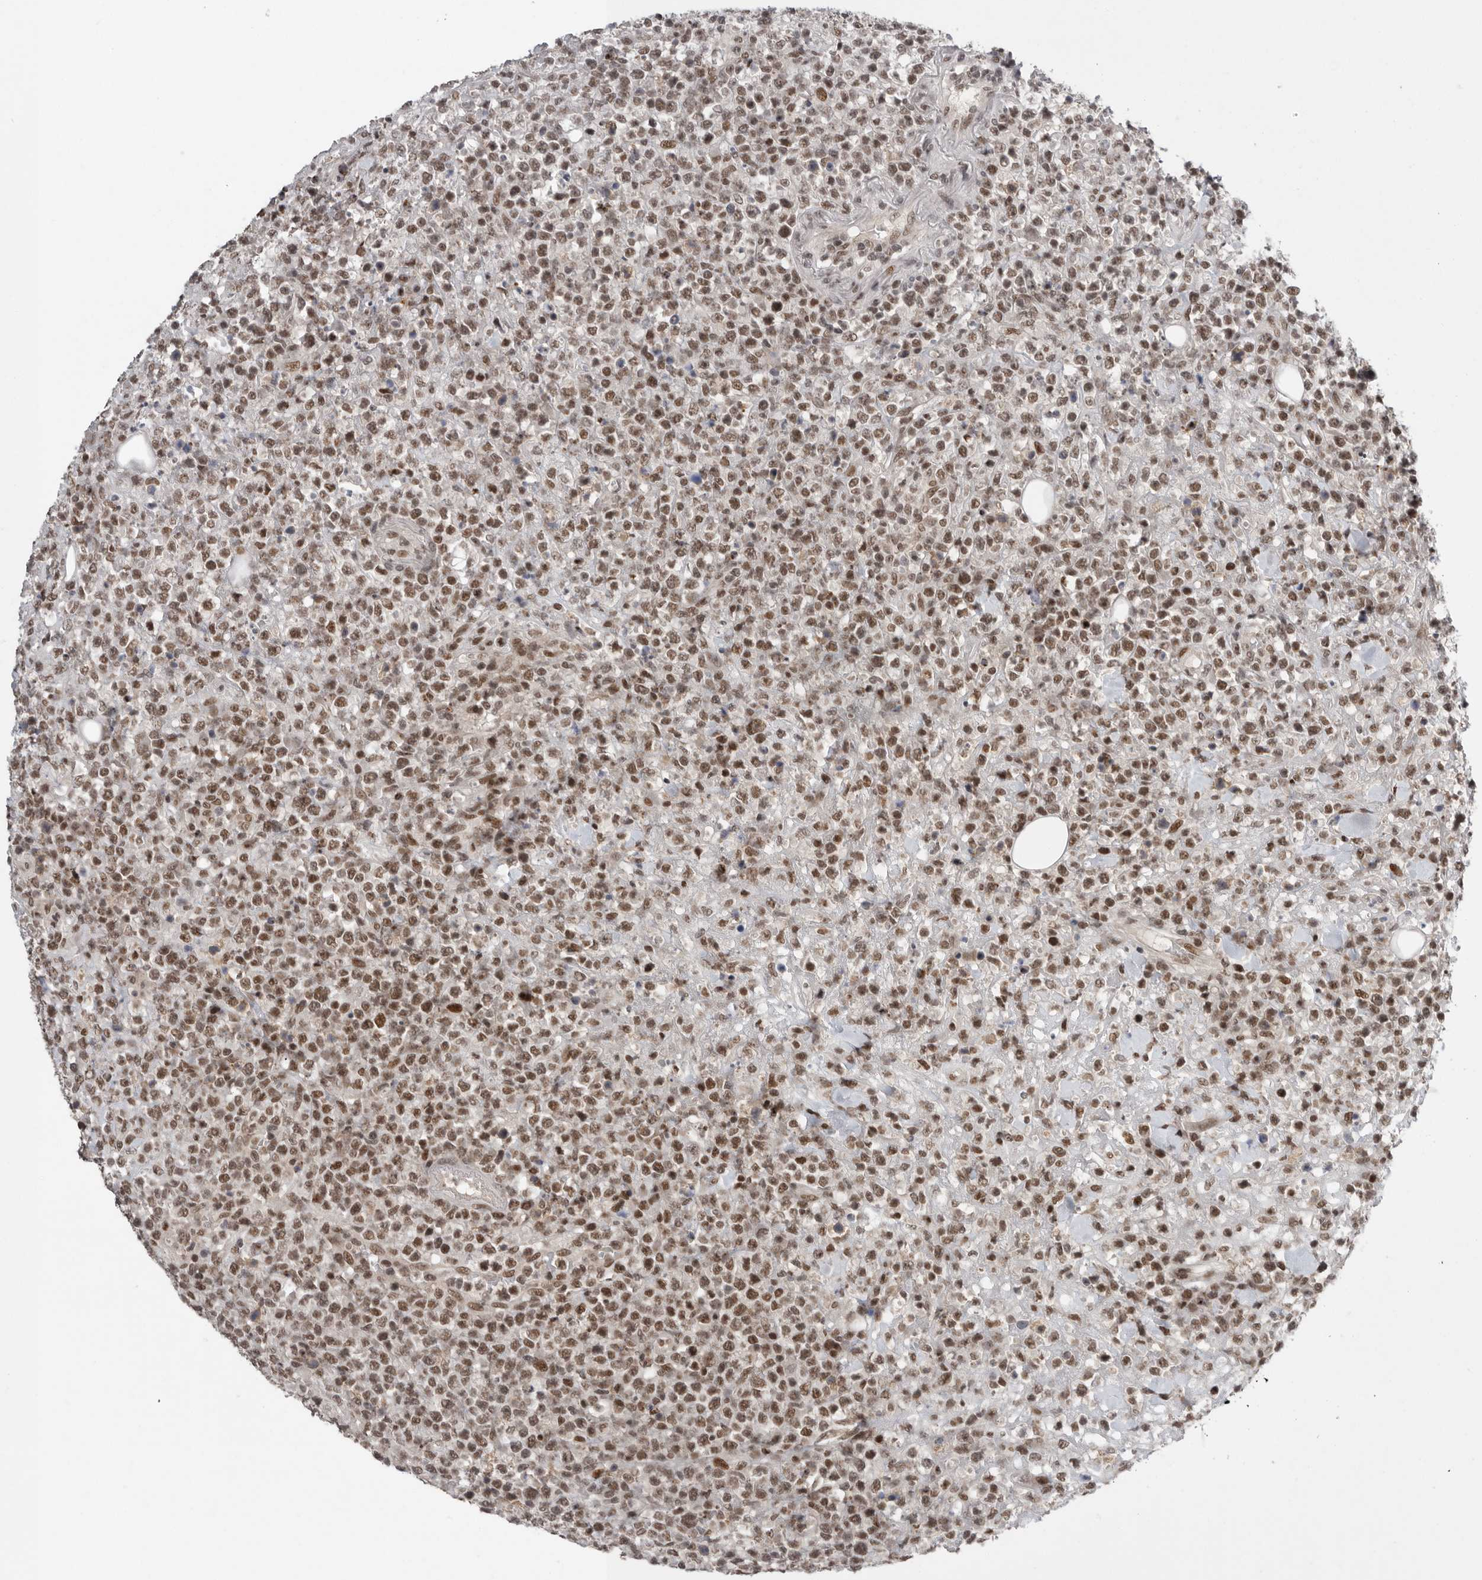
{"staining": {"intensity": "moderate", "quantity": ">75%", "location": "nuclear"}, "tissue": "lymphoma", "cell_type": "Tumor cells", "image_type": "cancer", "snomed": [{"axis": "morphology", "description": "Malignant lymphoma, non-Hodgkin's type, High grade"}, {"axis": "topography", "description": "Colon"}], "caption": "Human high-grade malignant lymphoma, non-Hodgkin's type stained with a brown dye demonstrates moderate nuclear positive expression in about >75% of tumor cells.", "gene": "POU5F1", "patient": {"sex": "female", "age": 53}}